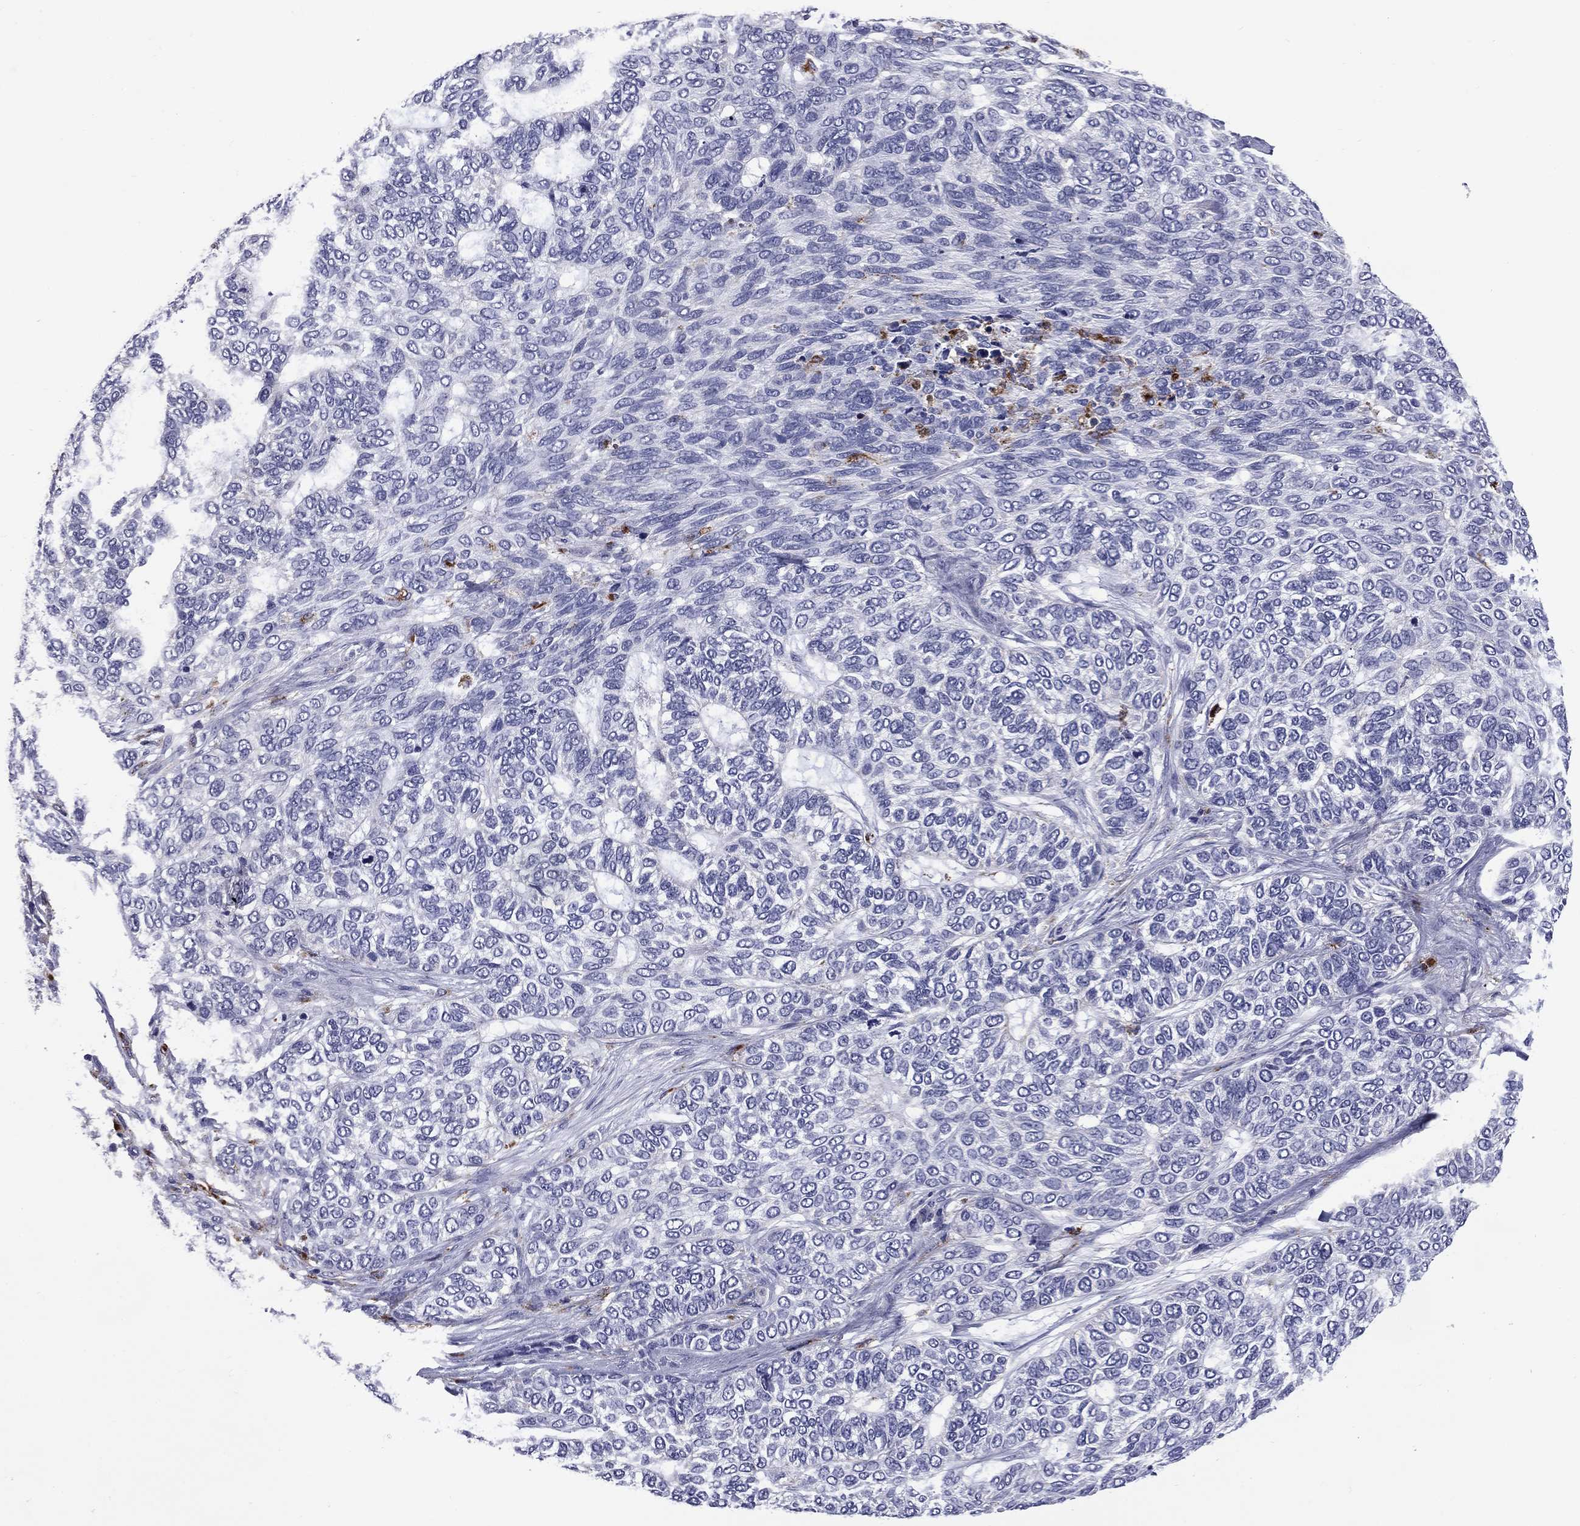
{"staining": {"intensity": "negative", "quantity": "none", "location": "none"}, "tissue": "skin cancer", "cell_type": "Tumor cells", "image_type": "cancer", "snomed": [{"axis": "morphology", "description": "Basal cell carcinoma"}, {"axis": "topography", "description": "Skin"}], "caption": "Tumor cells show no significant expression in skin cancer. The staining is performed using DAB (3,3'-diaminobenzidine) brown chromogen with nuclei counter-stained in using hematoxylin.", "gene": "MADCAM1", "patient": {"sex": "female", "age": 65}}